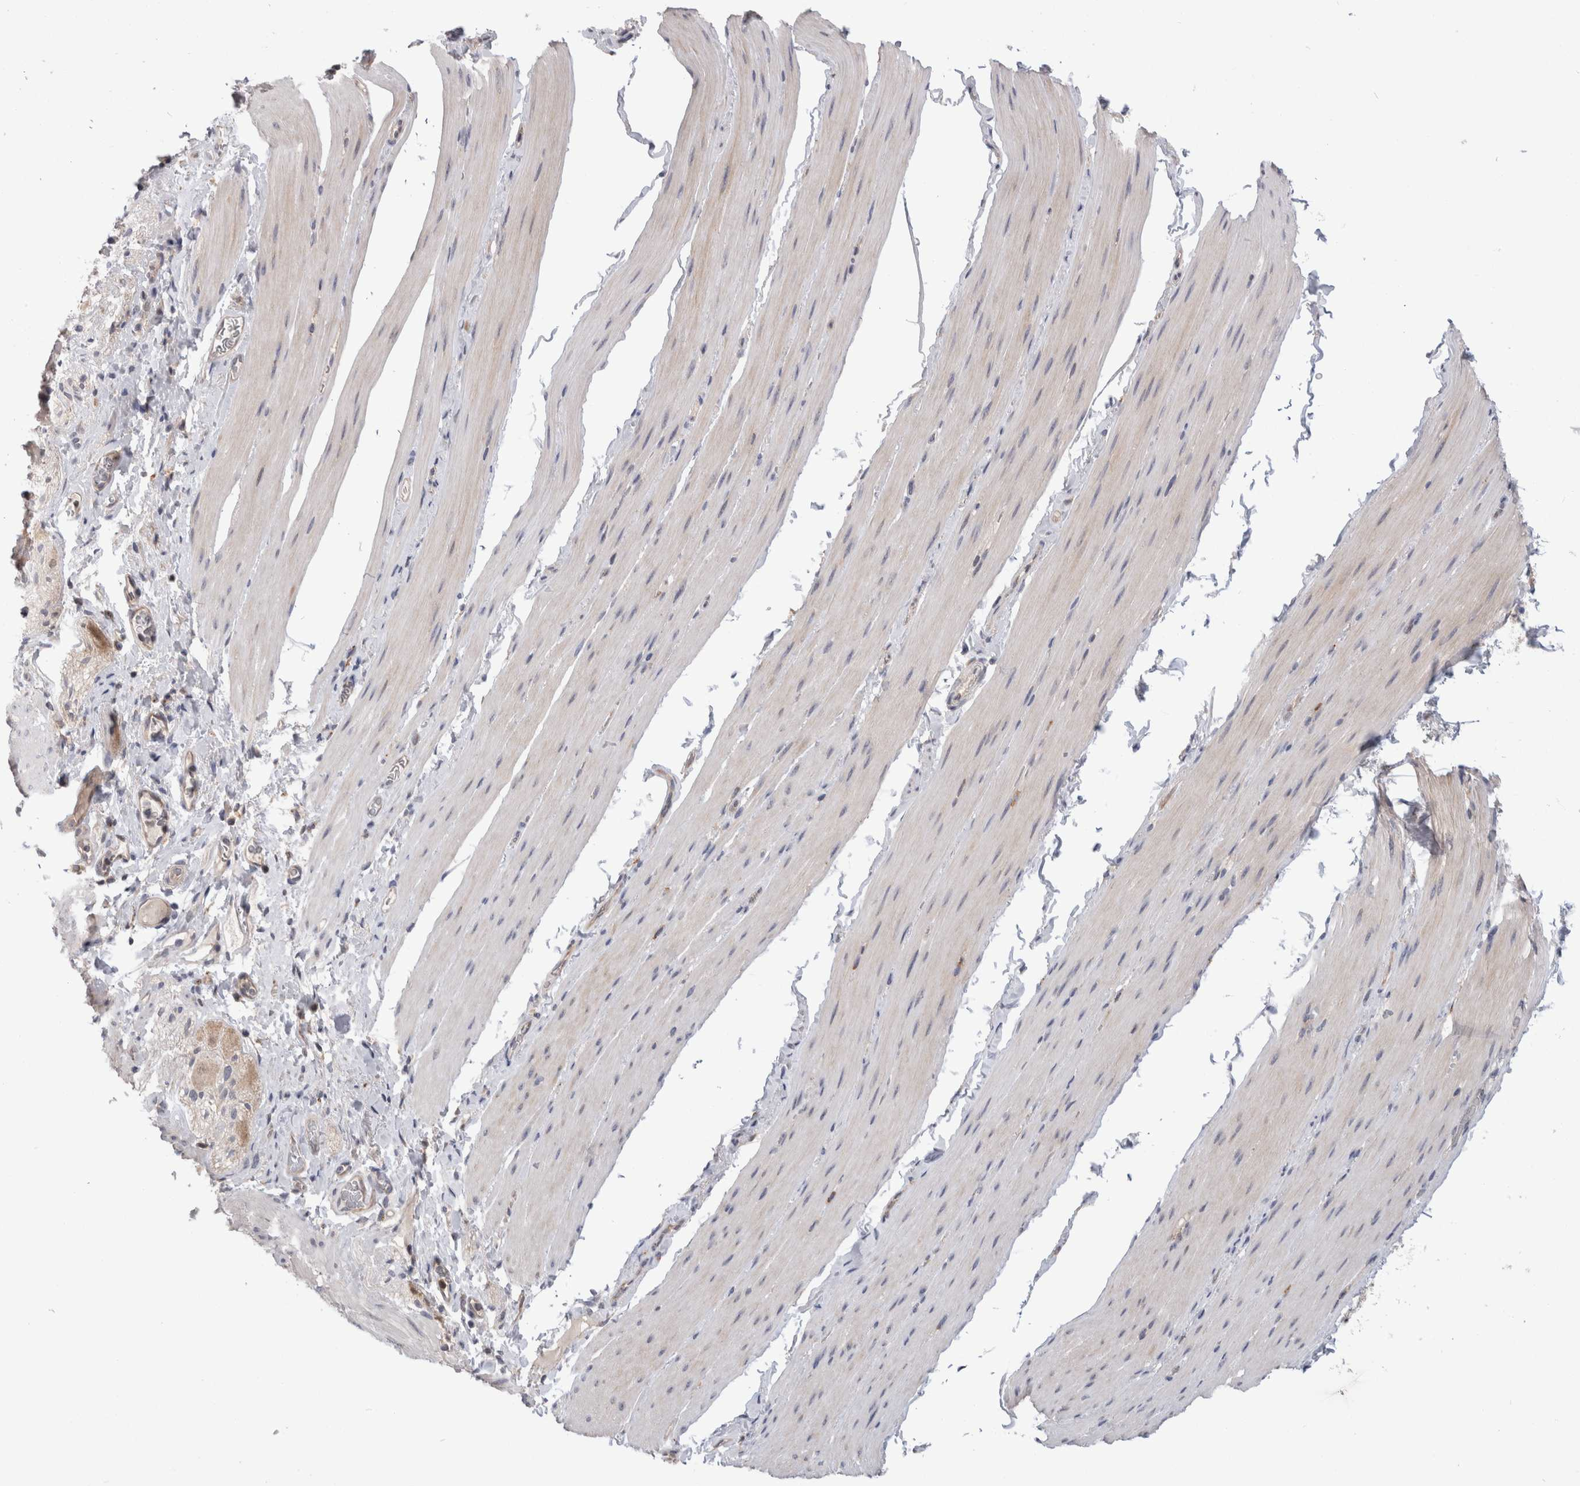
{"staining": {"intensity": "weak", "quantity": "<25%", "location": "cytoplasmic/membranous"}, "tissue": "smooth muscle", "cell_type": "Smooth muscle cells", "image_type": "normal", "snomed": [{"axis": "morphology", "description": "Normal tissue, NOS"}, {"axis": "topography", "description": "Smooth muscle"}, {"axis": "topography", "description": "Small intestine"}], "caption": "DAB immunohistochemical staining of normal smooth muscle displays no significant positivity in smooth muscle cells.", "gene": "MRPL37", "patient": {"sex": "female", "age": 84}}